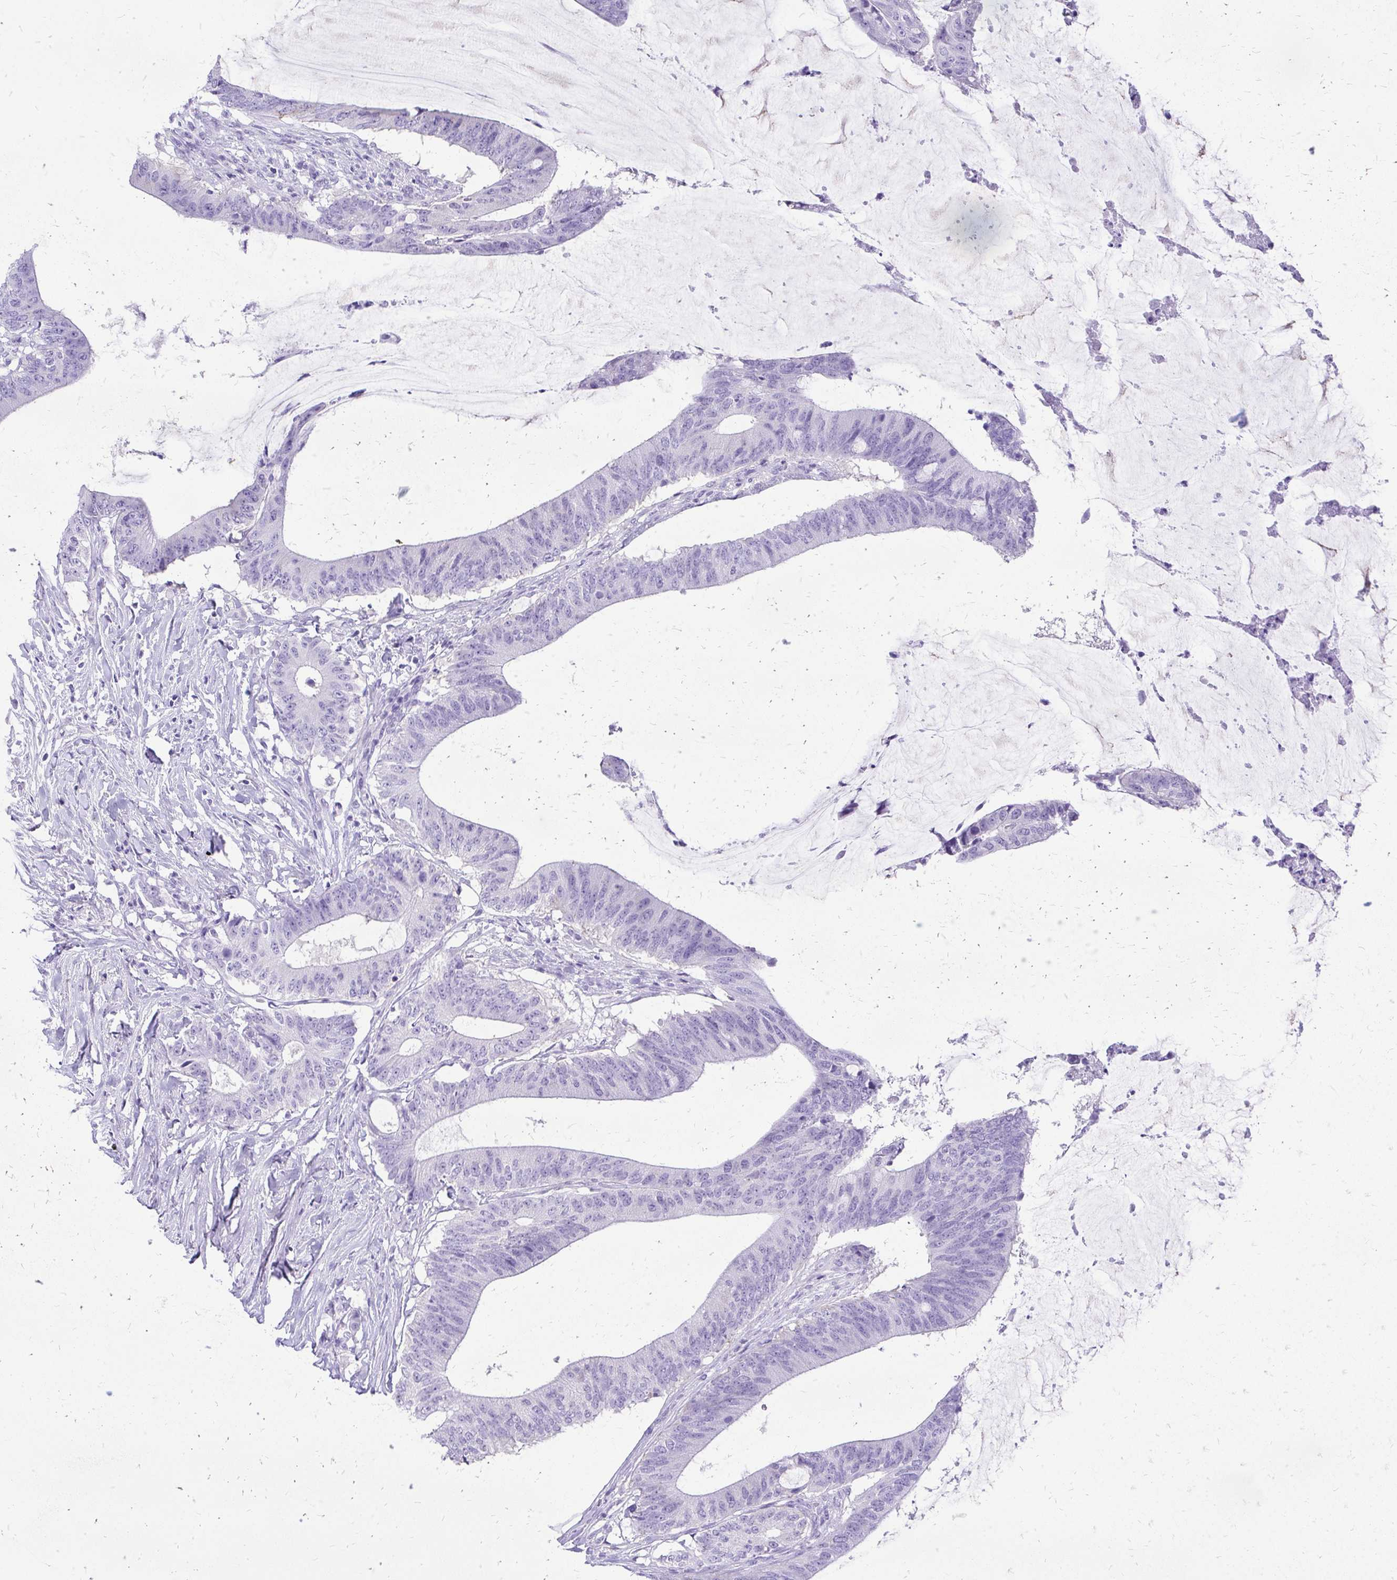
{"staining": {"intensity": "negative", "quantity": "none", "location": "none"}, "tissue": "colorectal cancer", "cell_type": "Tumor cells", "image_type": "cancer", "snomed": [{"axis": "morphology", "description": "Adenocarcinoma, NOS"}, {"axis": "topography", "description": "Colon"}], "caption": "An immunohistochemistry (IHC) photomicrograph of adenocarcinoma (colorectal) is shown. There is no staining in tumor cells of adenocarcinoma (colorectal). (DAB (3,3'-diaminobenzidine) IHC, high magnification).", "gene": "SLC32A1", "patient": {"sex": "female", "age": 43}}